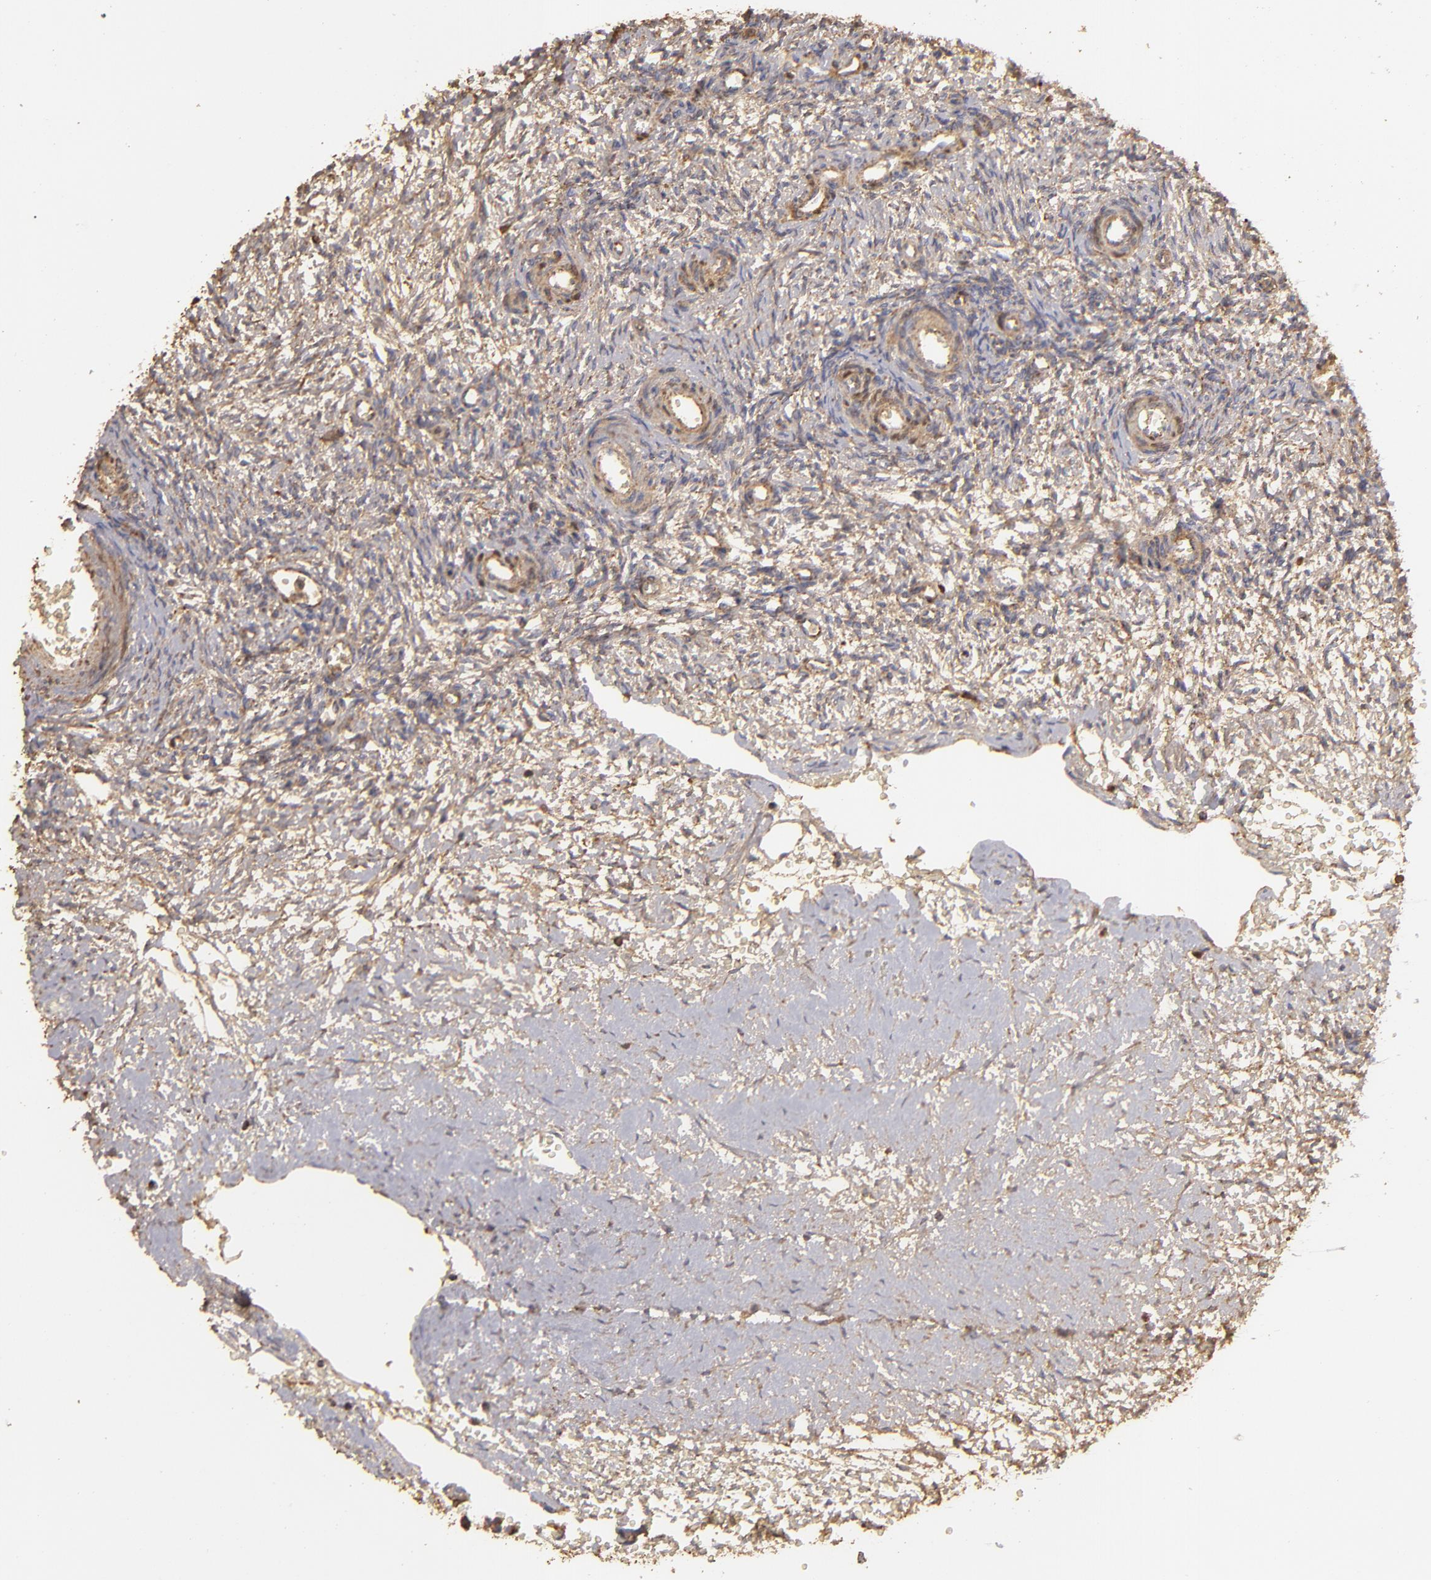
{"staining": {"intensity": "moderate", "quantity": ">75%", "location": "cytoplasmic/membranous"}, "tissue": "ovary", "cell_type": "Follicle cells", "image_type": "normal", "snomed": [{"axis": "morphology", "description": "Normal tissue, NOS"}, {"axis": "topography", "description": "Ovary"}], "caption": "Follicle cells display moderate cytoplasmic/membranous positivity in approximately >75% of cells in benign ovary.", "gene": "CFB", "patient": {"sex": "female", "age": 39}}